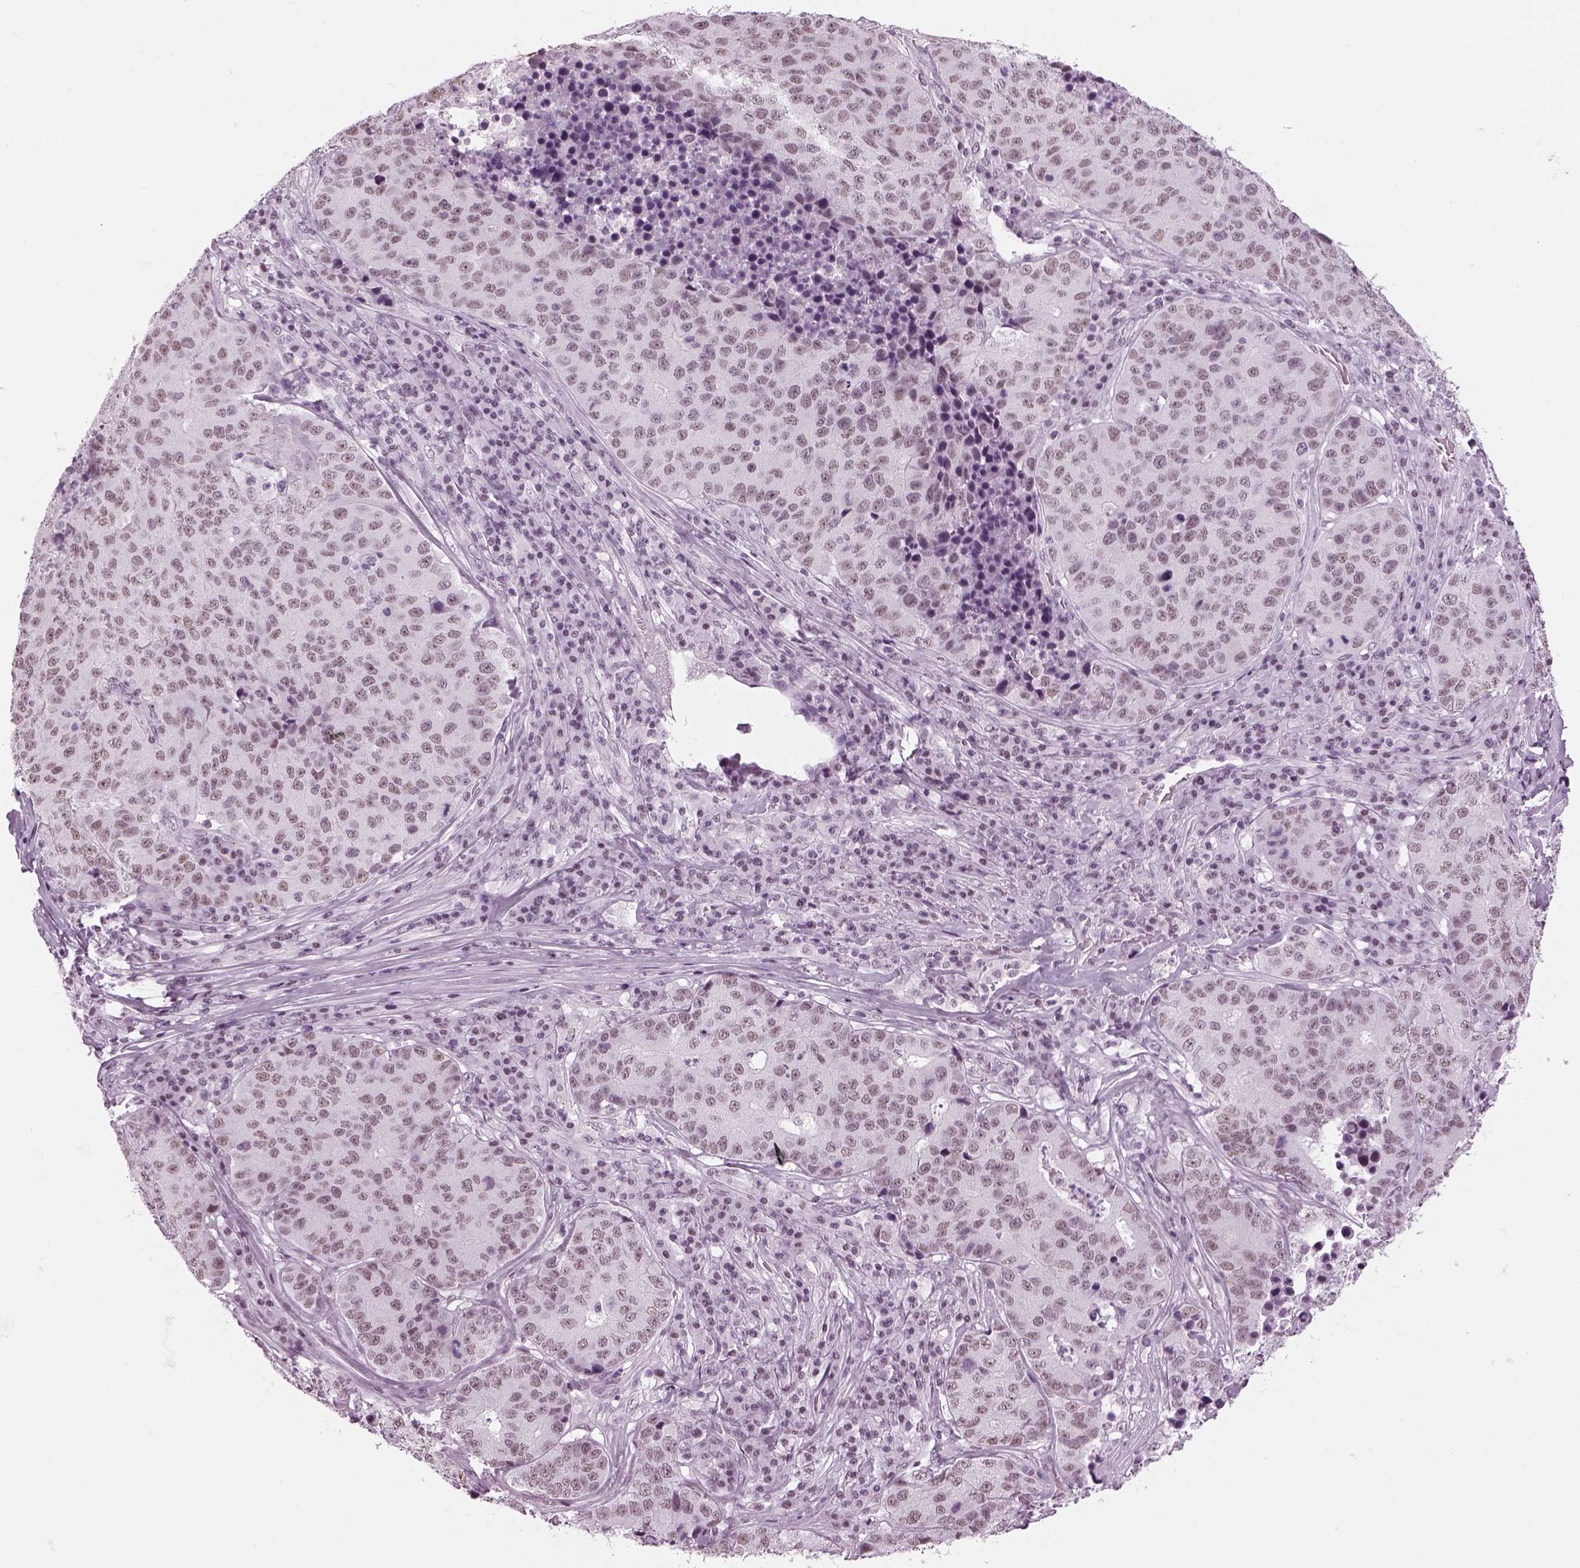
{"staining": {"intensity": "weak", "quantity": "<25%", "location": "nuclear"}, "tissue": "stomach cancer", "cell_type": "Tumor cells", "image_type": "cancer", "snomed": [{"axis": "morphology", "description": "Adenocarcinoma, NOS"}, {"axis": "topography", "description": "Stomach"}], "caption": "This is an immunohistochemistry micrograph of stomach cancer (adenocarcinoma). There is no expression in tumor cells.", "gene": "KCNG2", "patient": {"sex": "male", "age": 71}}